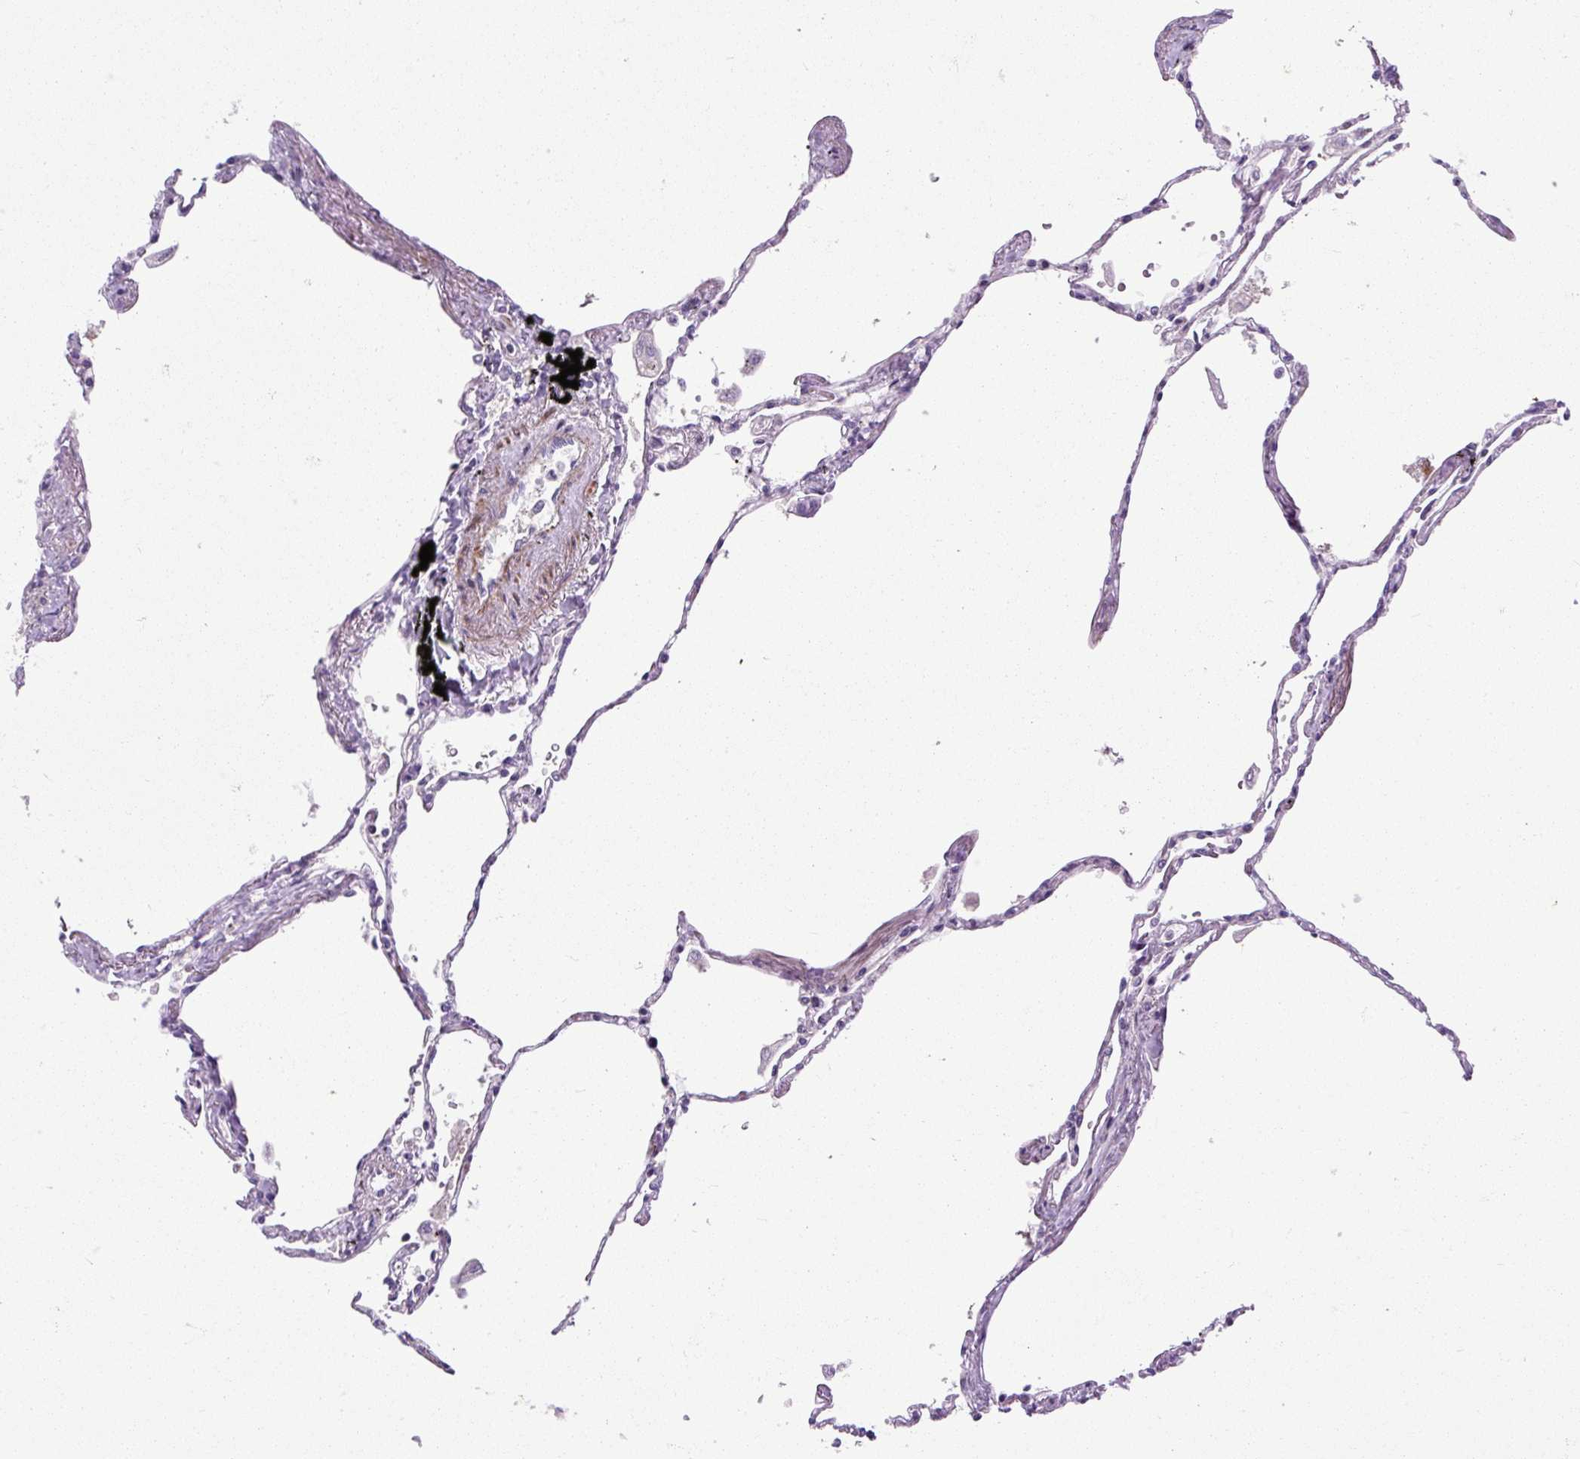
{"staining": {"intensity": "moderate", "quantity": "<25%", "location": "cytoplasmic/membranous,nuclear"}, "tissue": "lung", "cell_type": "Alveolar cells", "image_type": "normal", "snomed": [{"axis": "morphology", "description": "Normal tissue, NOS"}, {"axis": "topography", "description": "Lung"}], "caption": "Immunohistochemical staining of normal human lung reveals moderate cytoplasmic/membranous,nuclear protein expression in approximately <25% of alveolar cells.", "gene": "ZNF197", "patient": {"sex": "female", "age": 67}}